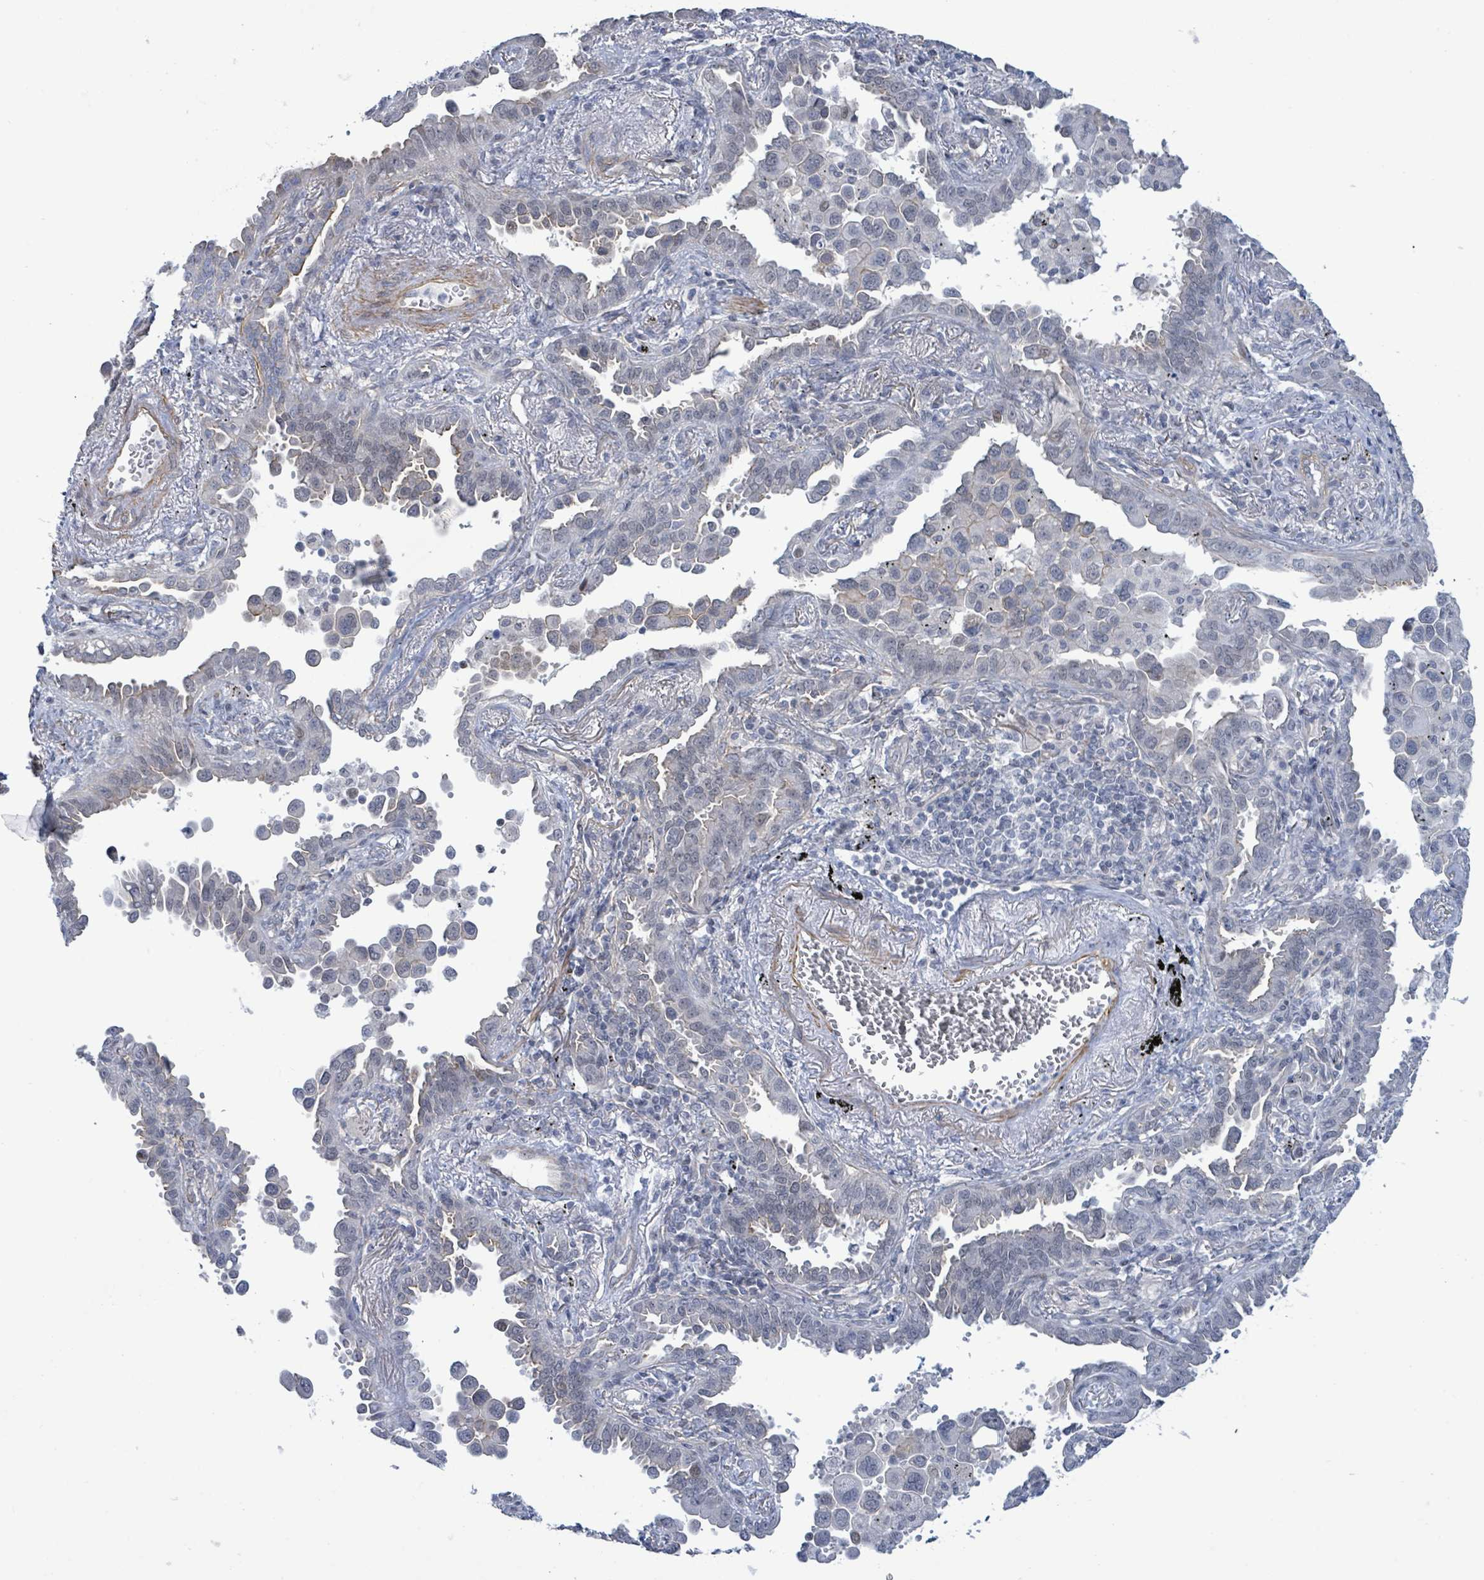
{"staining": {"intensity": "negative", "quantity": "none", "location": "none"}, "tissue": "lung cancer", "cell_type": "Tumor cells", "image_type": "cancer", "snomed": [{"axis": "morphology", "description": "Adenocarcinoma, NOS"}, {"axis": "topography", "description": "Lung"}], "caption": "High power microscopy micrograph of an IHC micrograph of adenocarcinoma (lung), revealing no significant staining in tumor cells.", "gene": "DMRTC1B", "patient": {"sex": "male", "age": 67}}